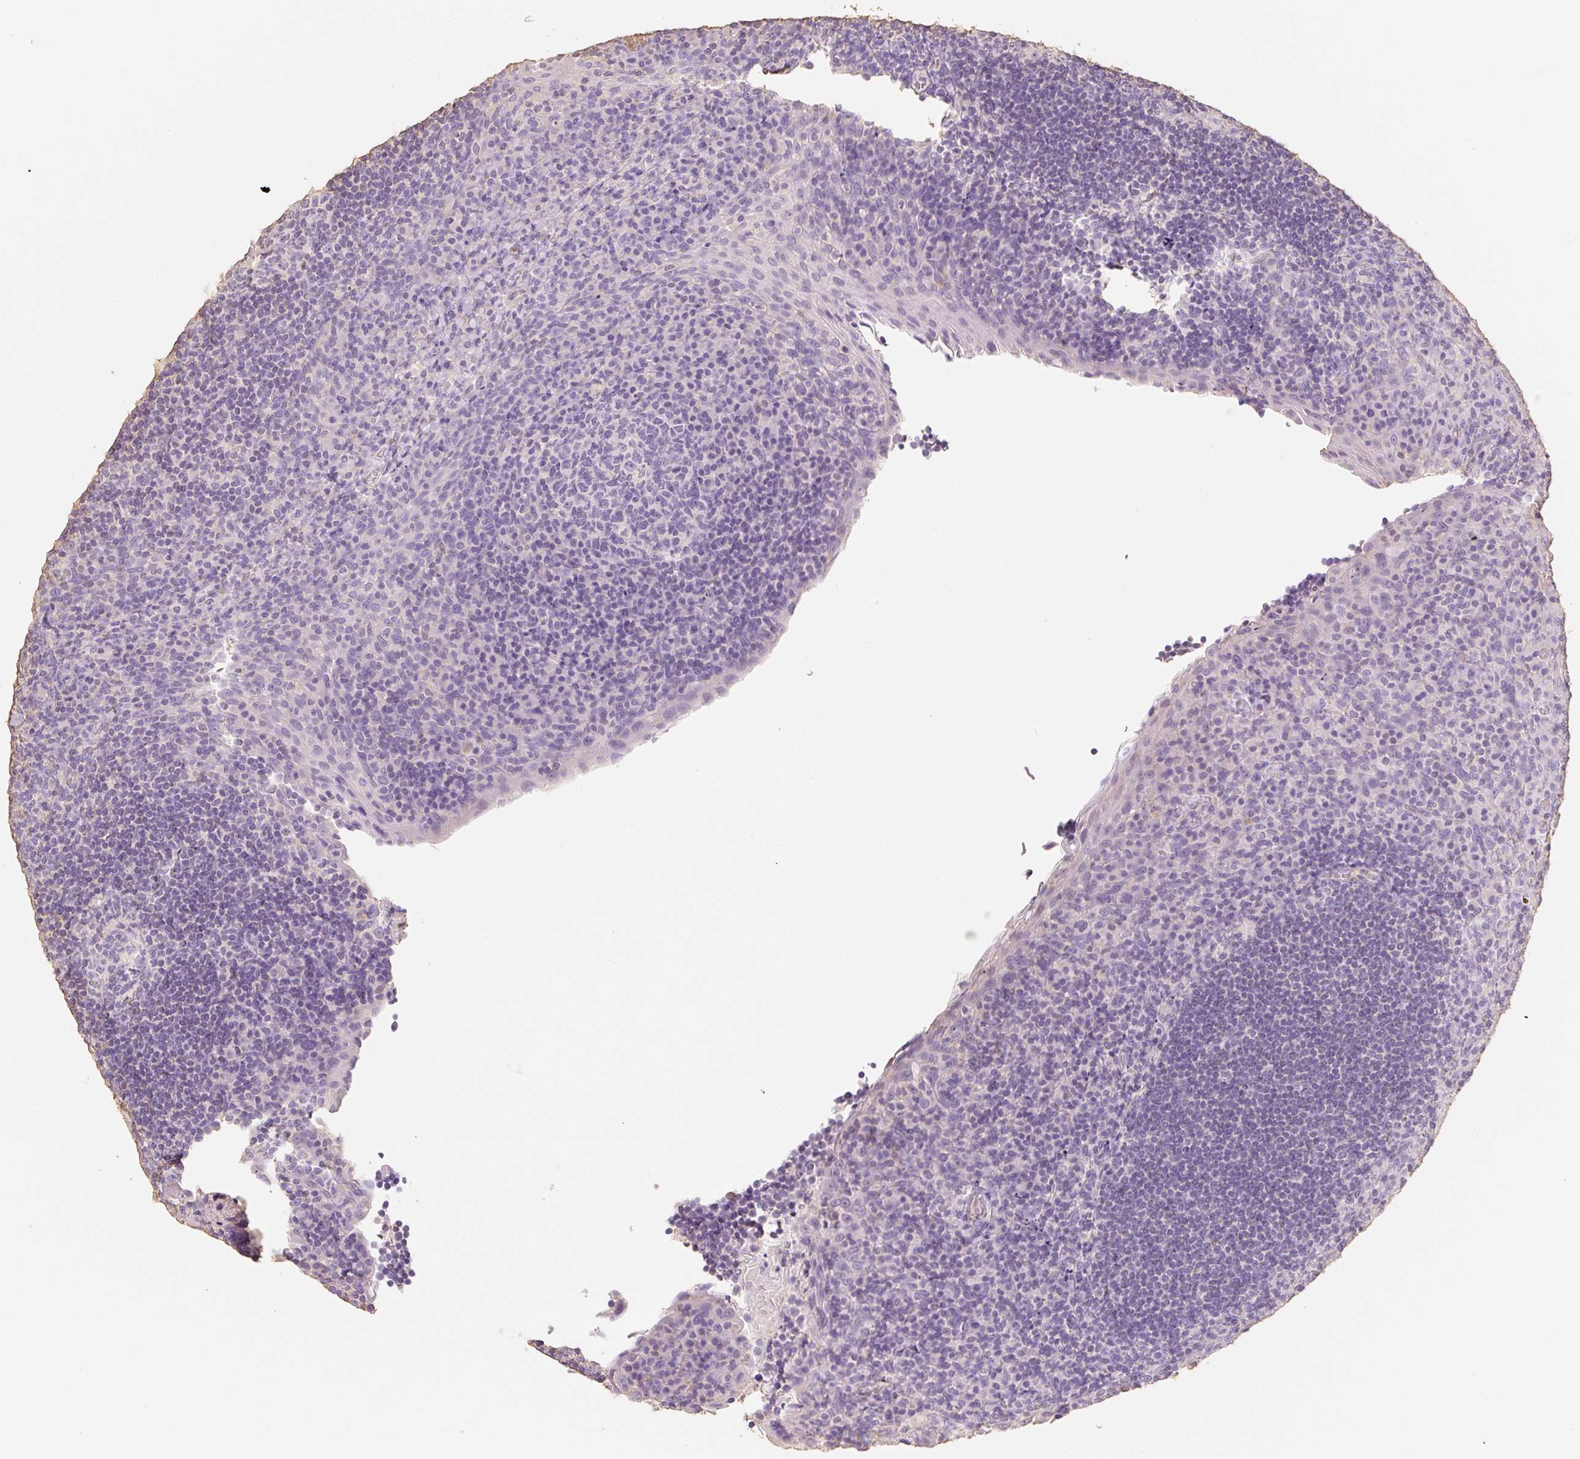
{"staining": {"intensity": "negative", "quantity": "none", "location": "none"}, "tissue": "tonsil", "cell_type": "Germinal center cells", "image_type": "normal", "snomed": [{"axis": "morphology", "description": "Normal tissue, NOS"}, {"axis": "topography", "description": "Tonsil"}], "caption": "Immunohistochemical staining of unremarkable human tonsil demonstrates no significant staining in germinal center cells.", "gene": "MBOAT7", "patient": {"sex": "male", "age": 17}}